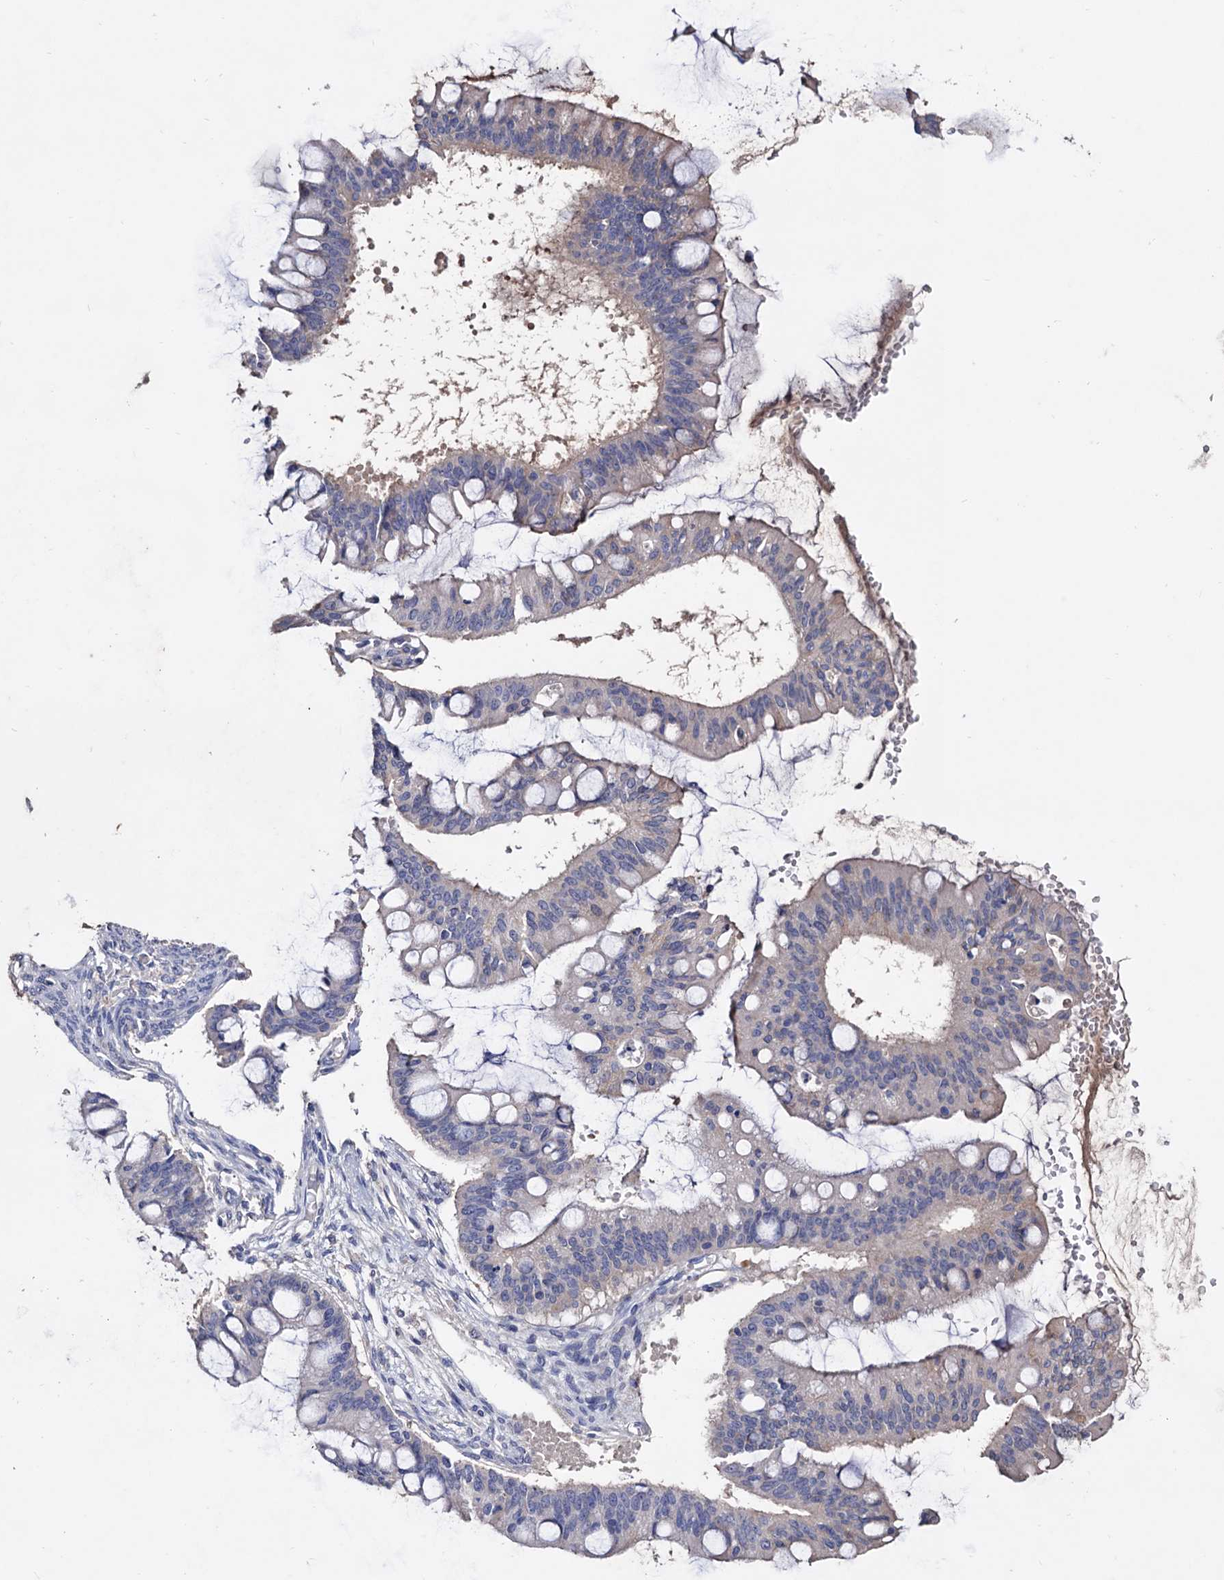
{"staining": {"intensity": "negative", "quantity": "none", "location": "none"}, "tissue": "ovarian cancer", "cell_type": "Tumor cells", "image_type": "cancer", "snomed": [{"axis": "morphology", "description": "Cystadenocarcinoma, mucinous, NOS"}, {"axis": "topography", "description": "Ovary"}], "caption": "The histopathology image shows no staining of tumor cells in ovarian cancer.", "gene": "NPAS4", "patient": {"sex": "female", "age": 73}}